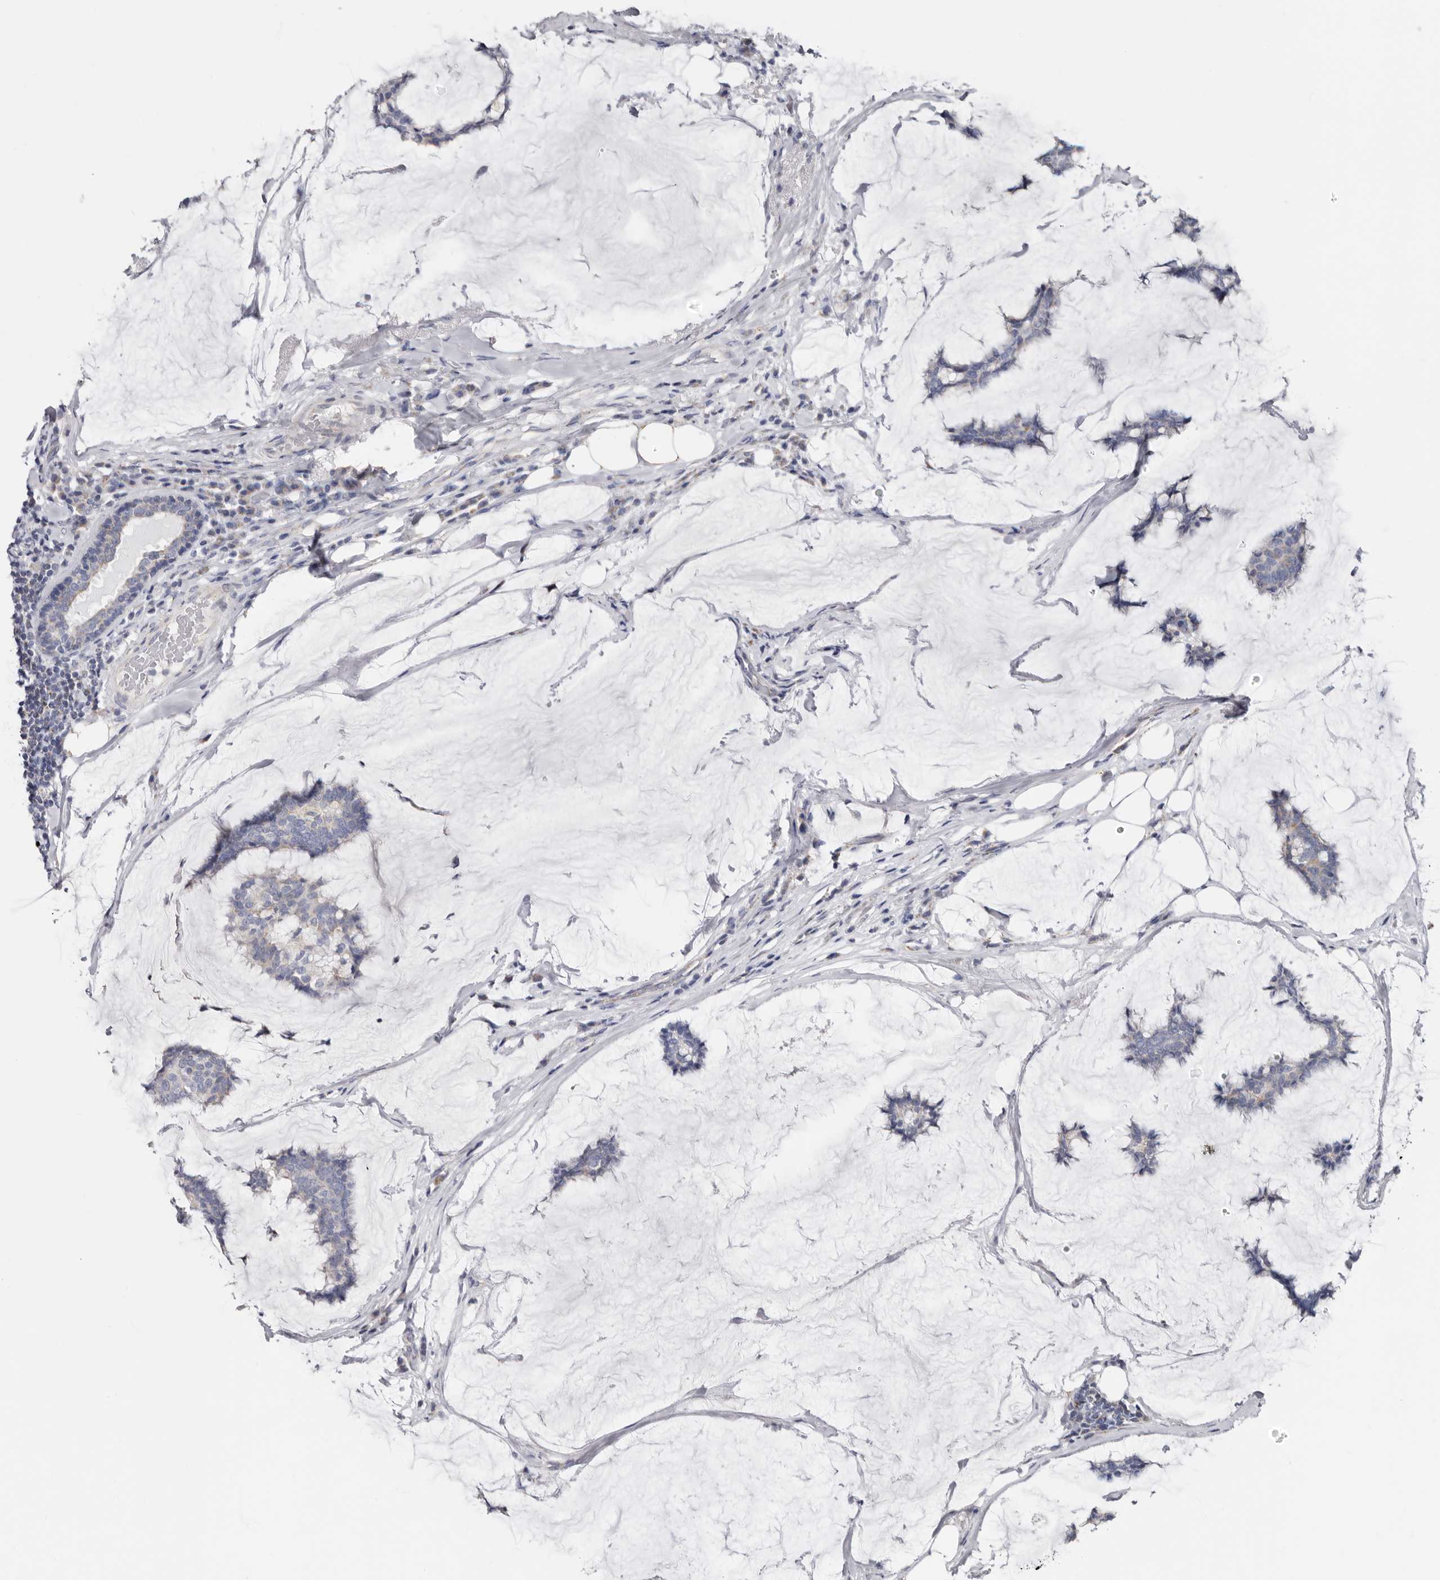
{"staining": {"intensity": "negative", "quantity": "none", "location": "none"}, "tissue": "breast cancer", "cell_type": "Tumor cells", "image_type": "cancer", "snomed": [{"axis": "morphology", "description": "Duct carcinoma"}, {"axis": "topography", "description": "Breast"}], "caption": "IHC histopathology image of neoplastic tissue: human breast cancer stained with DAB reveals no significant protein expression in tumor cells.", "gene": "RSPO2", "patient": {"sex": "female", "age": 93}}